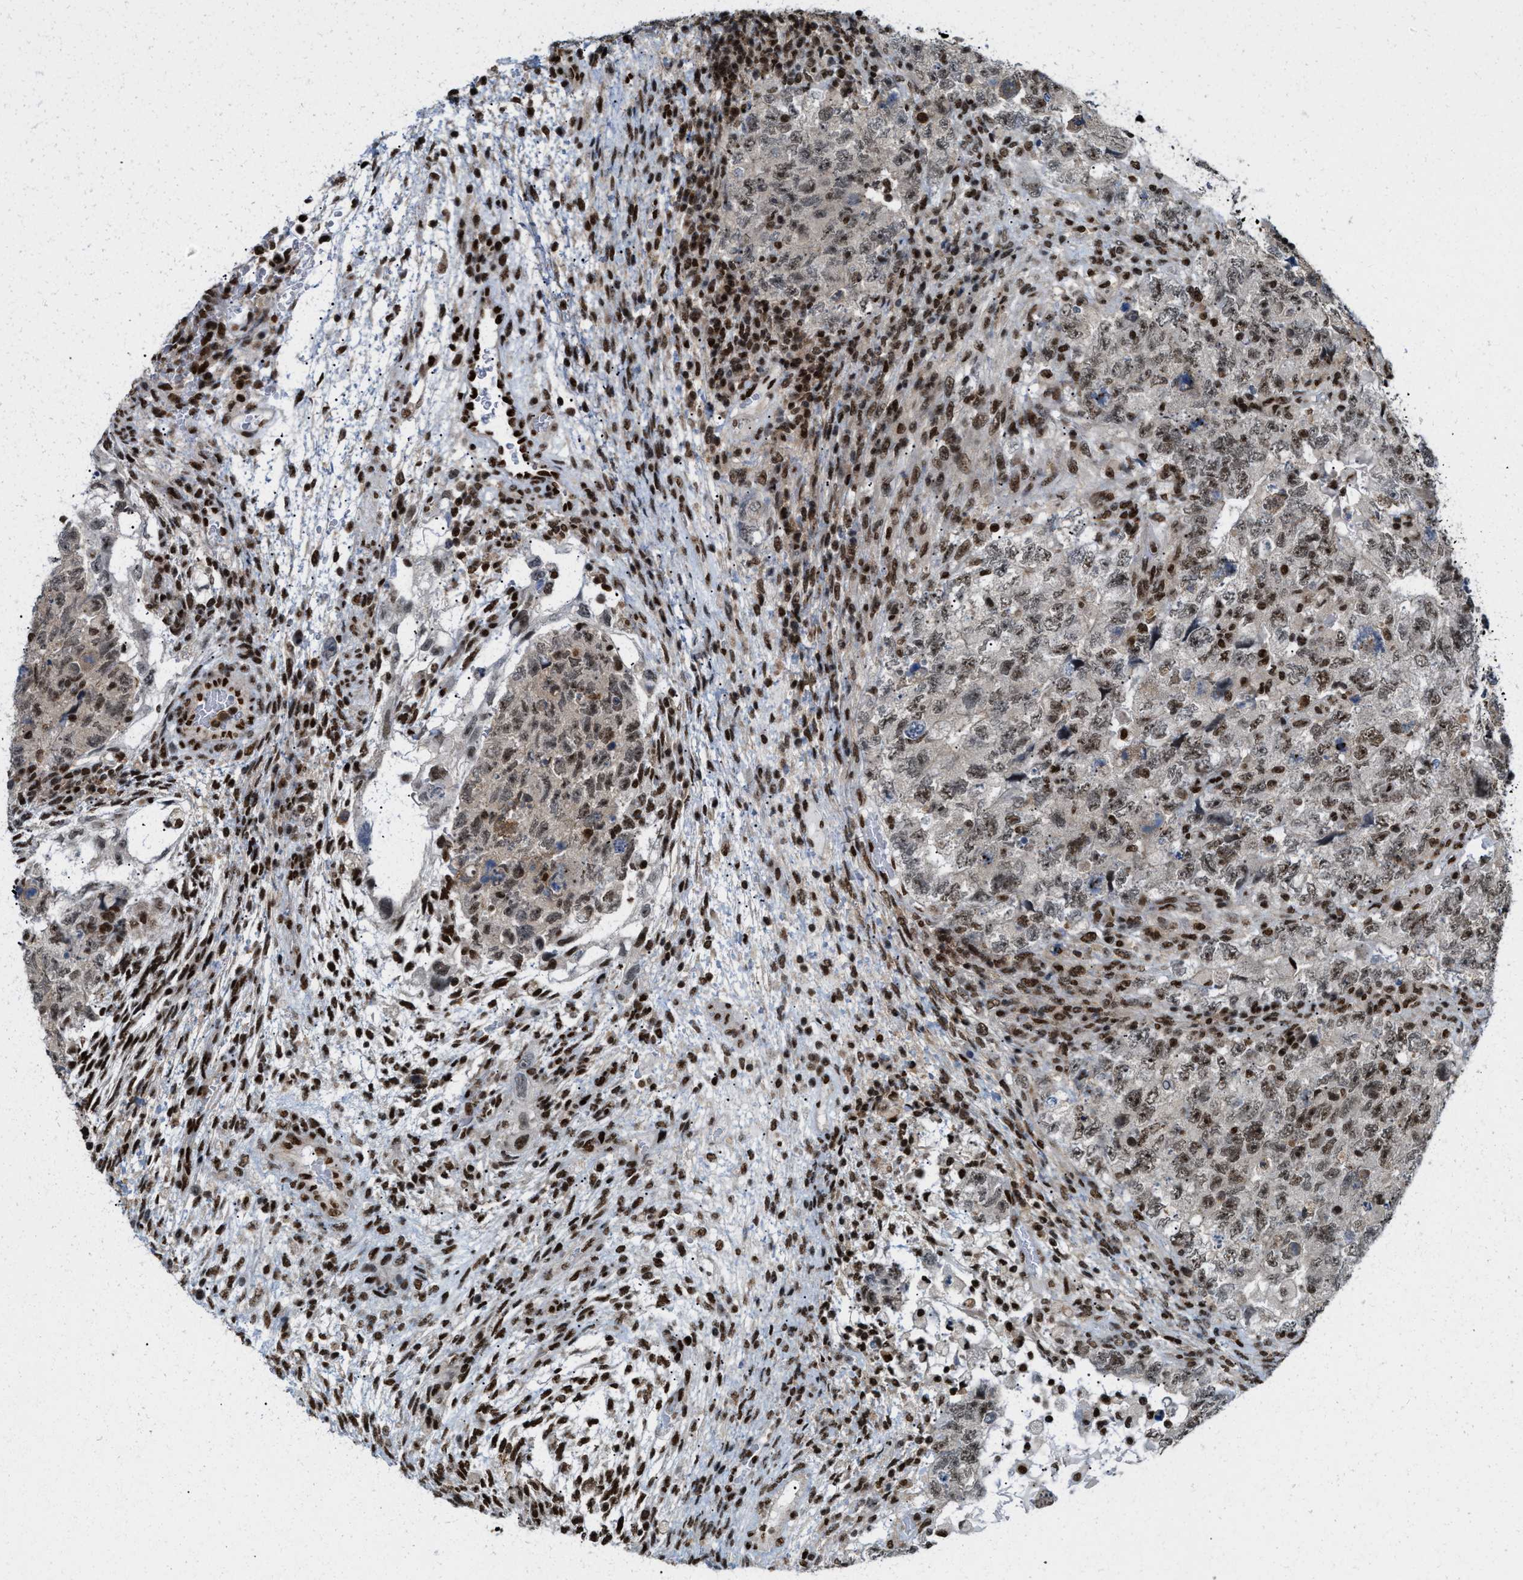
{"staining": {"intensity": "weak", "quantity": ">75%", "location": "nuclear"}, "tissue": "testis cancer", "cell_type": "Tumor cells", "image_type": "cancer", "snomed": [{"axis": "morphology", "description": "Carcinoma, Embryonal, NOS"}, {"axis": "topography", "description": "Testis"}], "caption": "Brown immunohistochemical staining in human testis cancer displays weak nuclear positivity in about >75% of tumor cells. (DAB IHC, brown staining for protein, blue staining for nuclei).", "gene": "NUMA1", "patient": {"sex": "male", "age": 36}}